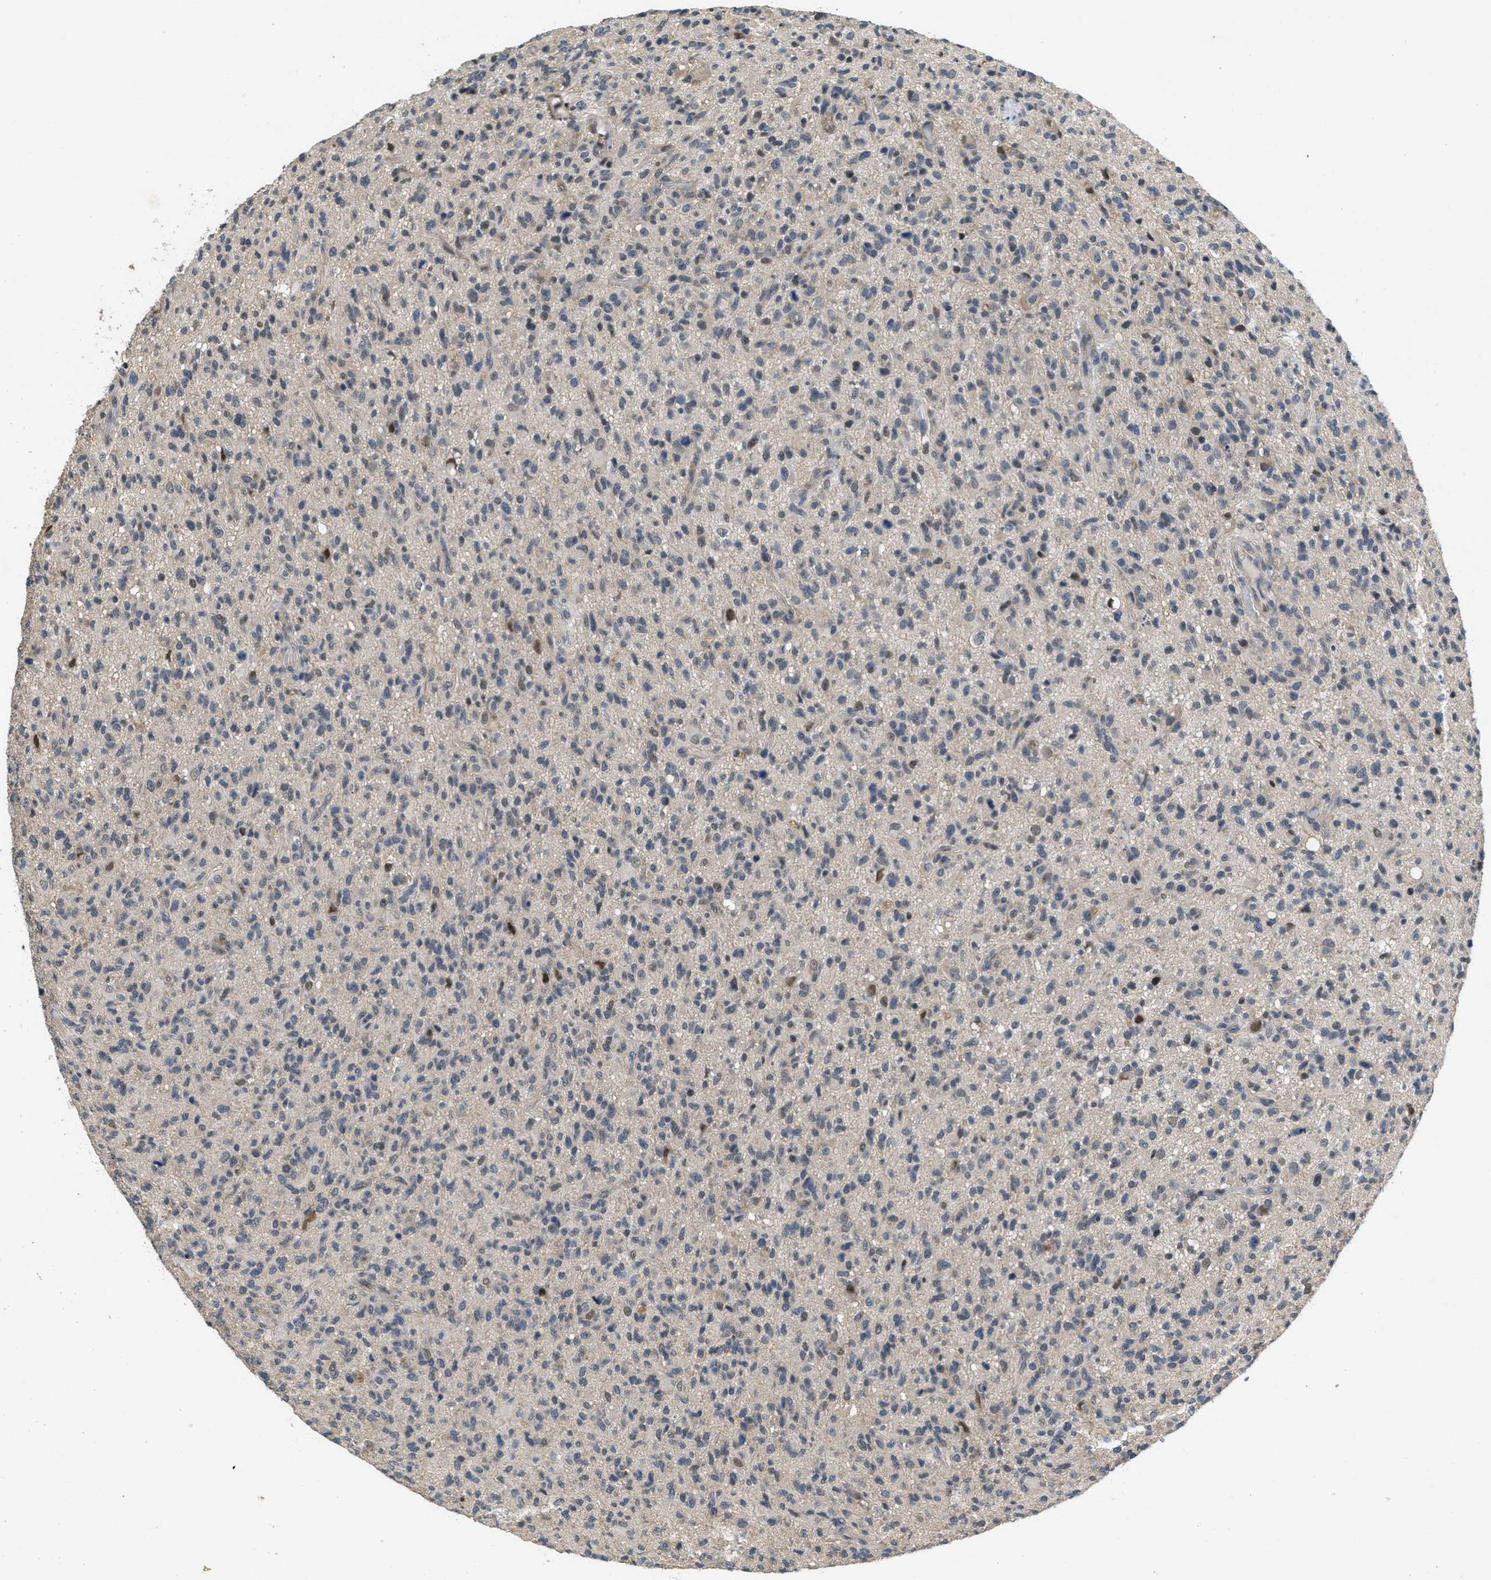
{"staining": {"intensity": "negative", "quantity": "none", "location": "none"}, "tissue": "glioma", "cell_type": "Tumor cells", "image_type": "cancer", "snomed": [{"axis": "morphology", "description": "Glioma, malignant, High grade"}, {"axis": "topography", "description": "Brain"}], "caption": "The micrograph demonstrates no staining of tumor cells in glioma.", "gene": "PAPOLG", "patient": {"sex": "male", "age": 71}}